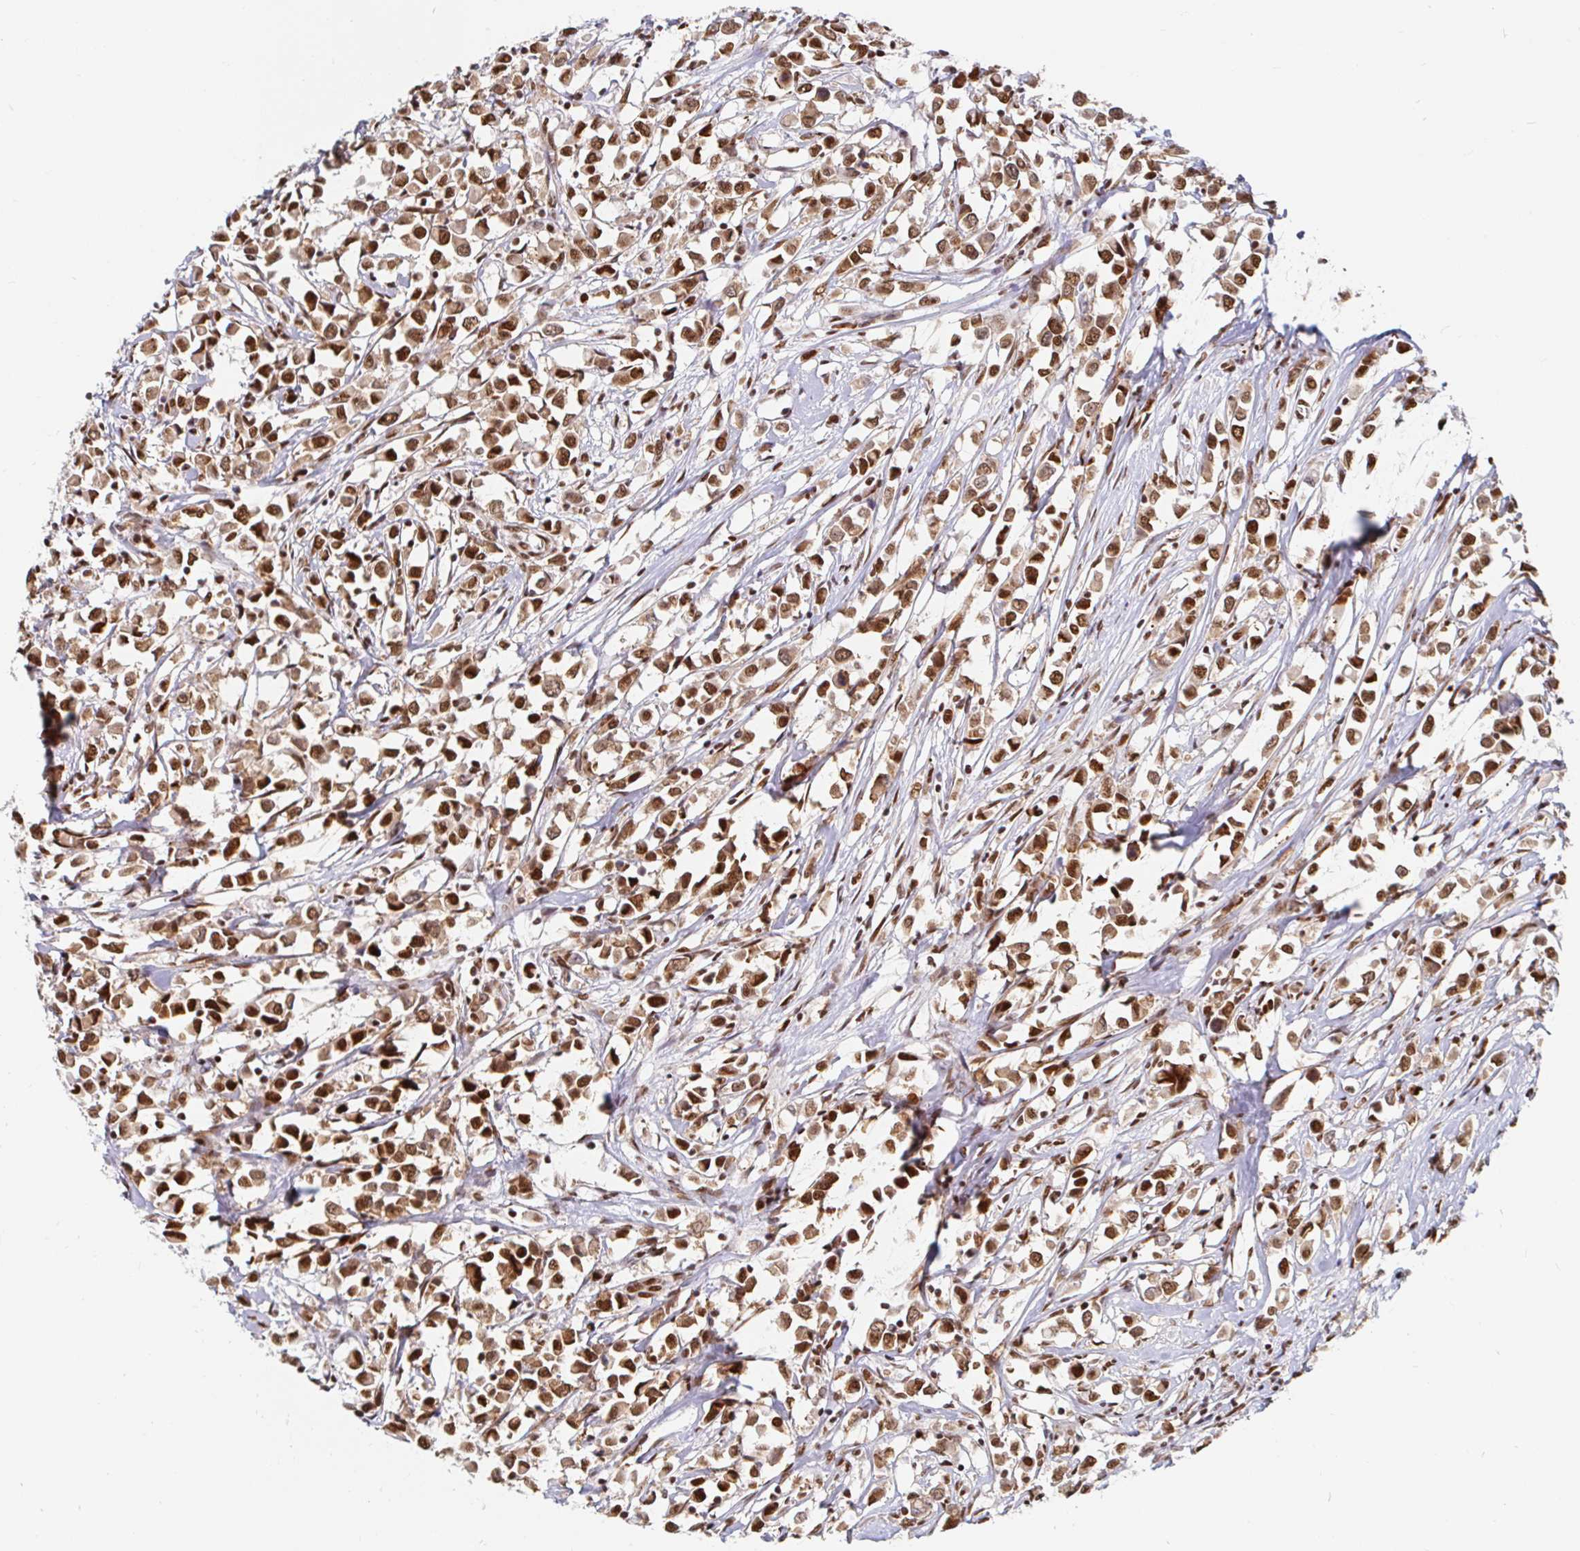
{"staining": {"intensity": "strong", "quantity": ">75%", "location": "nuclear"}, "tissue": "breast cancer", "cell_type": "Tumor cells", "image_type": "cancer", "snomed": [{"axis": "morphology", "description": "Duct carcinoma"}, {"axis": "topography", "description": "Breast"}], "caption": "Immunohistochemistry photomicrograph of human breast cancer (intraductal carcinoma) stained for a protein (brown), which displays high levels of strong nuclear positivity in approximately >75% of tumor cells.", "gene": "RBMX", "patient": {"sex": "female", "age": 61}}